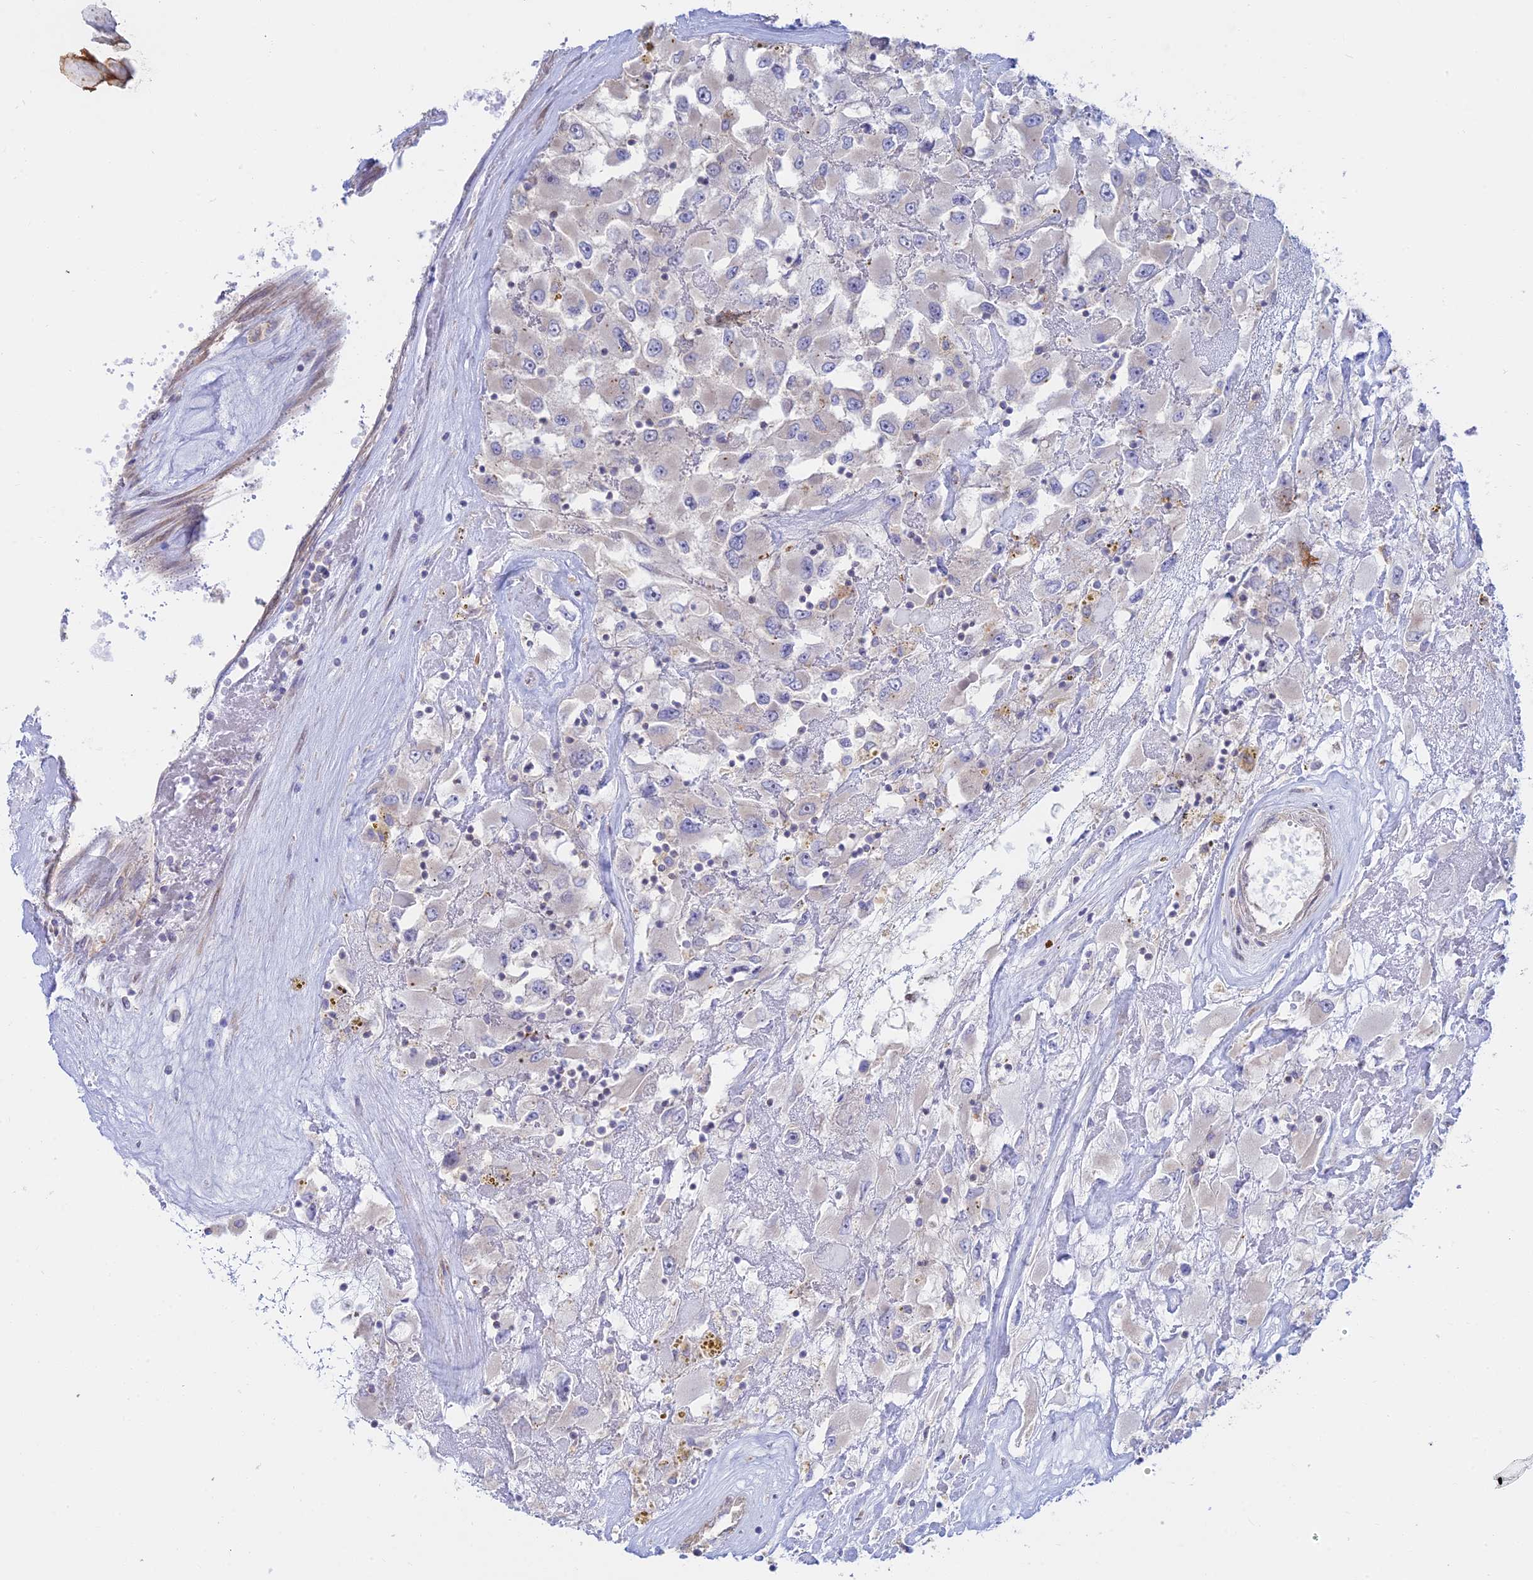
{"staining": {"intensity": "negative", "quantity": "none", "location": "none"}, "tissue": "renal cancer", "cell_type": "Tumor cells", "image_type": "cancer", "snomed": [{"axis": "morphology", "description": "Adenocarcinoma, NOS"}, {"axis": "topography", "description": "Kidney"}], "caption": "IHC micrograph of human renal adenocarcinoma stained for a protein (brown), which displays no staining in tumor cells.", "gene": "KCNAB1", "patient": {"sex": "female", "age": 52}}